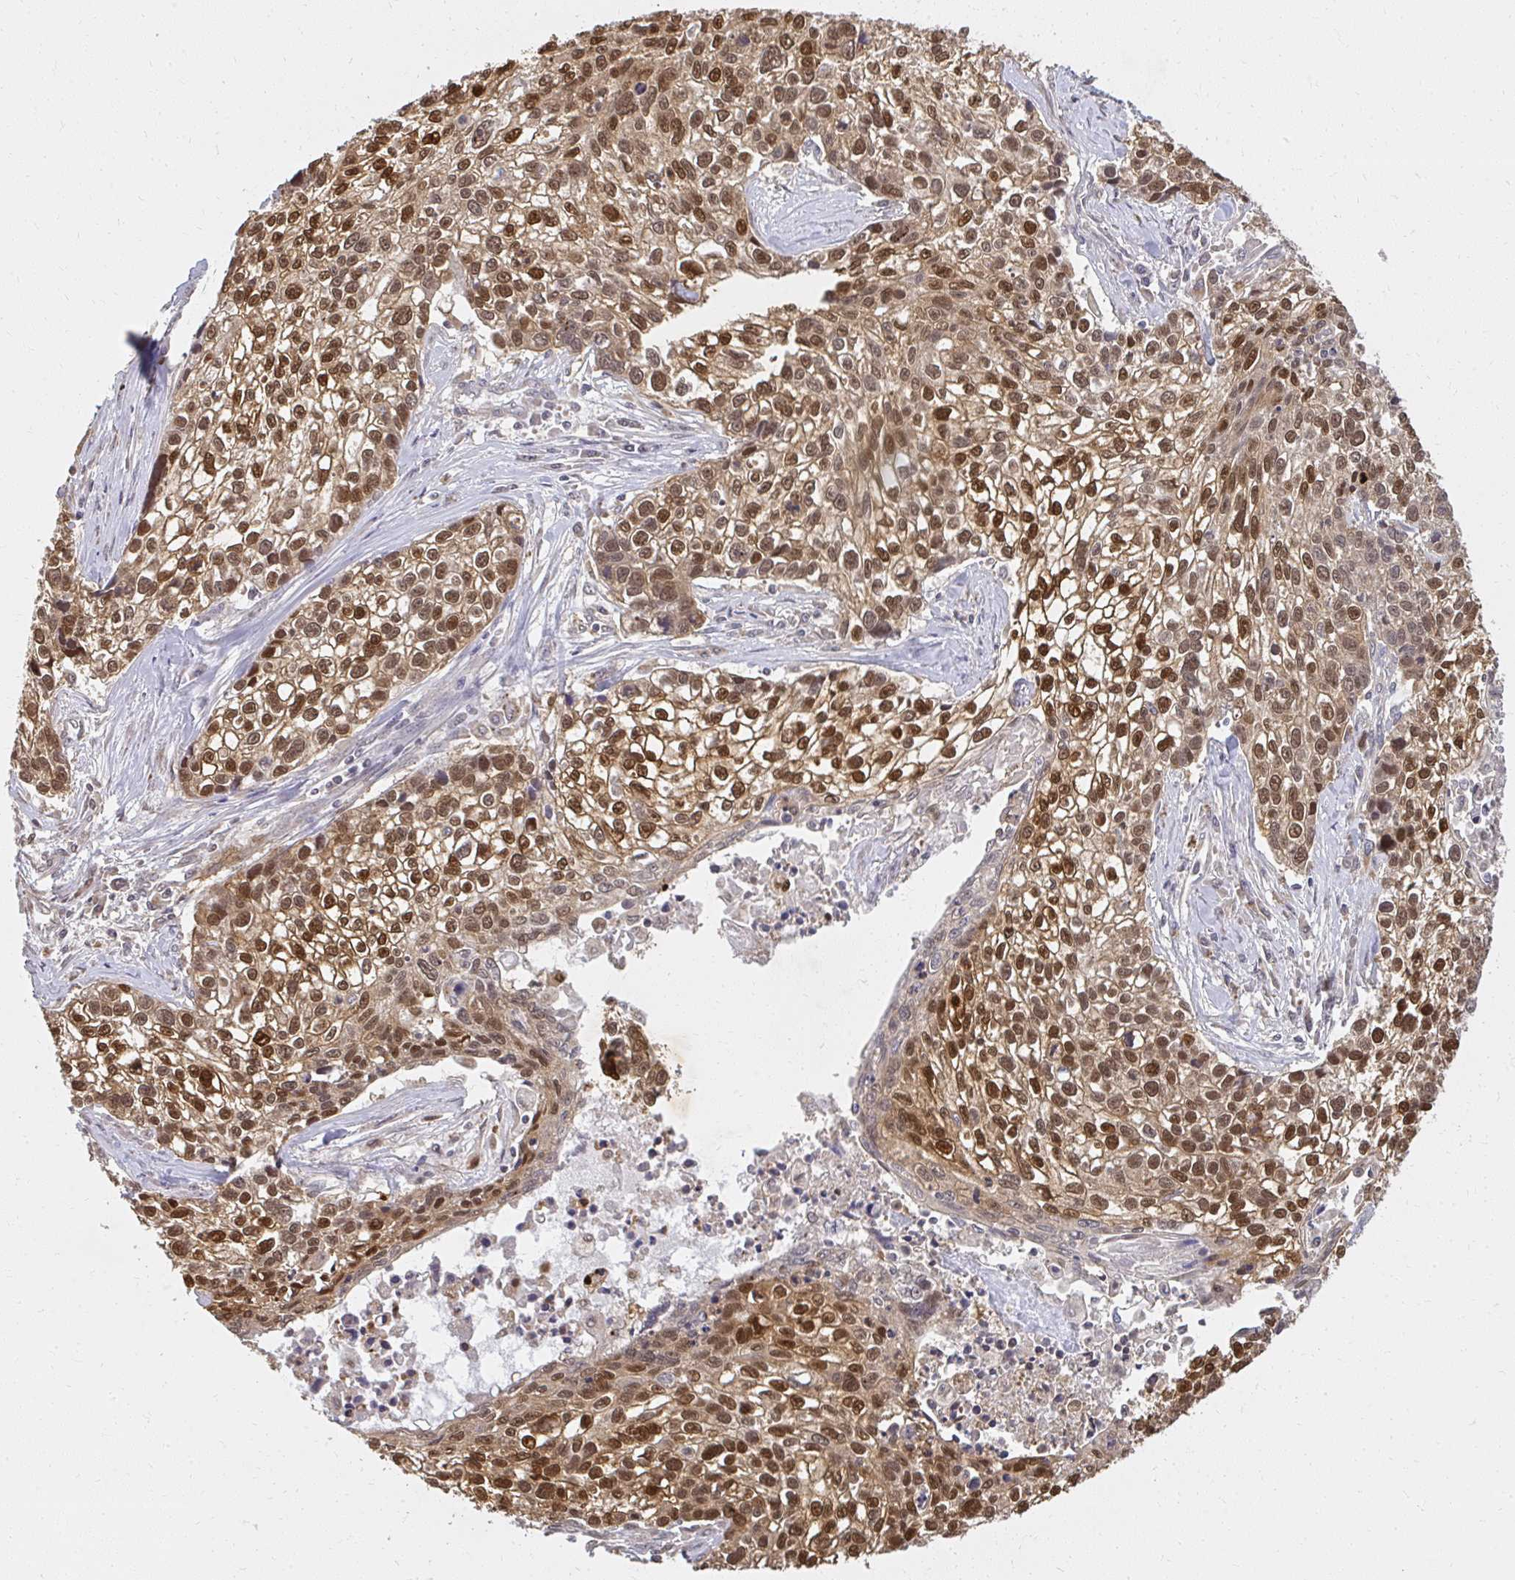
{"staining": {"intensity": "strong", "quantity": ">75%", "location": "cytoplasmic/membranous,nuclear"}, "tissue": "lung cancer", "cell_type": "Tumor cells", "image_type": "cancer", "snomed": [{"axis": "morphology", "description": "Squamous cell carcinoma, NOS"}, {"axis": "topography", "description": "Lung"}], "caption": "Squamous cell carcinoma (lung) tissue shows strong cytoplasmic/membranous and nuclear positivity in approximately >75% of tumor cells, visualized by immunohistochemistry. The protein is shown in brown color, while the nuclei are stained blue.", "gene": "LARS2", "patient": {"sex": "male", "age": 74}}